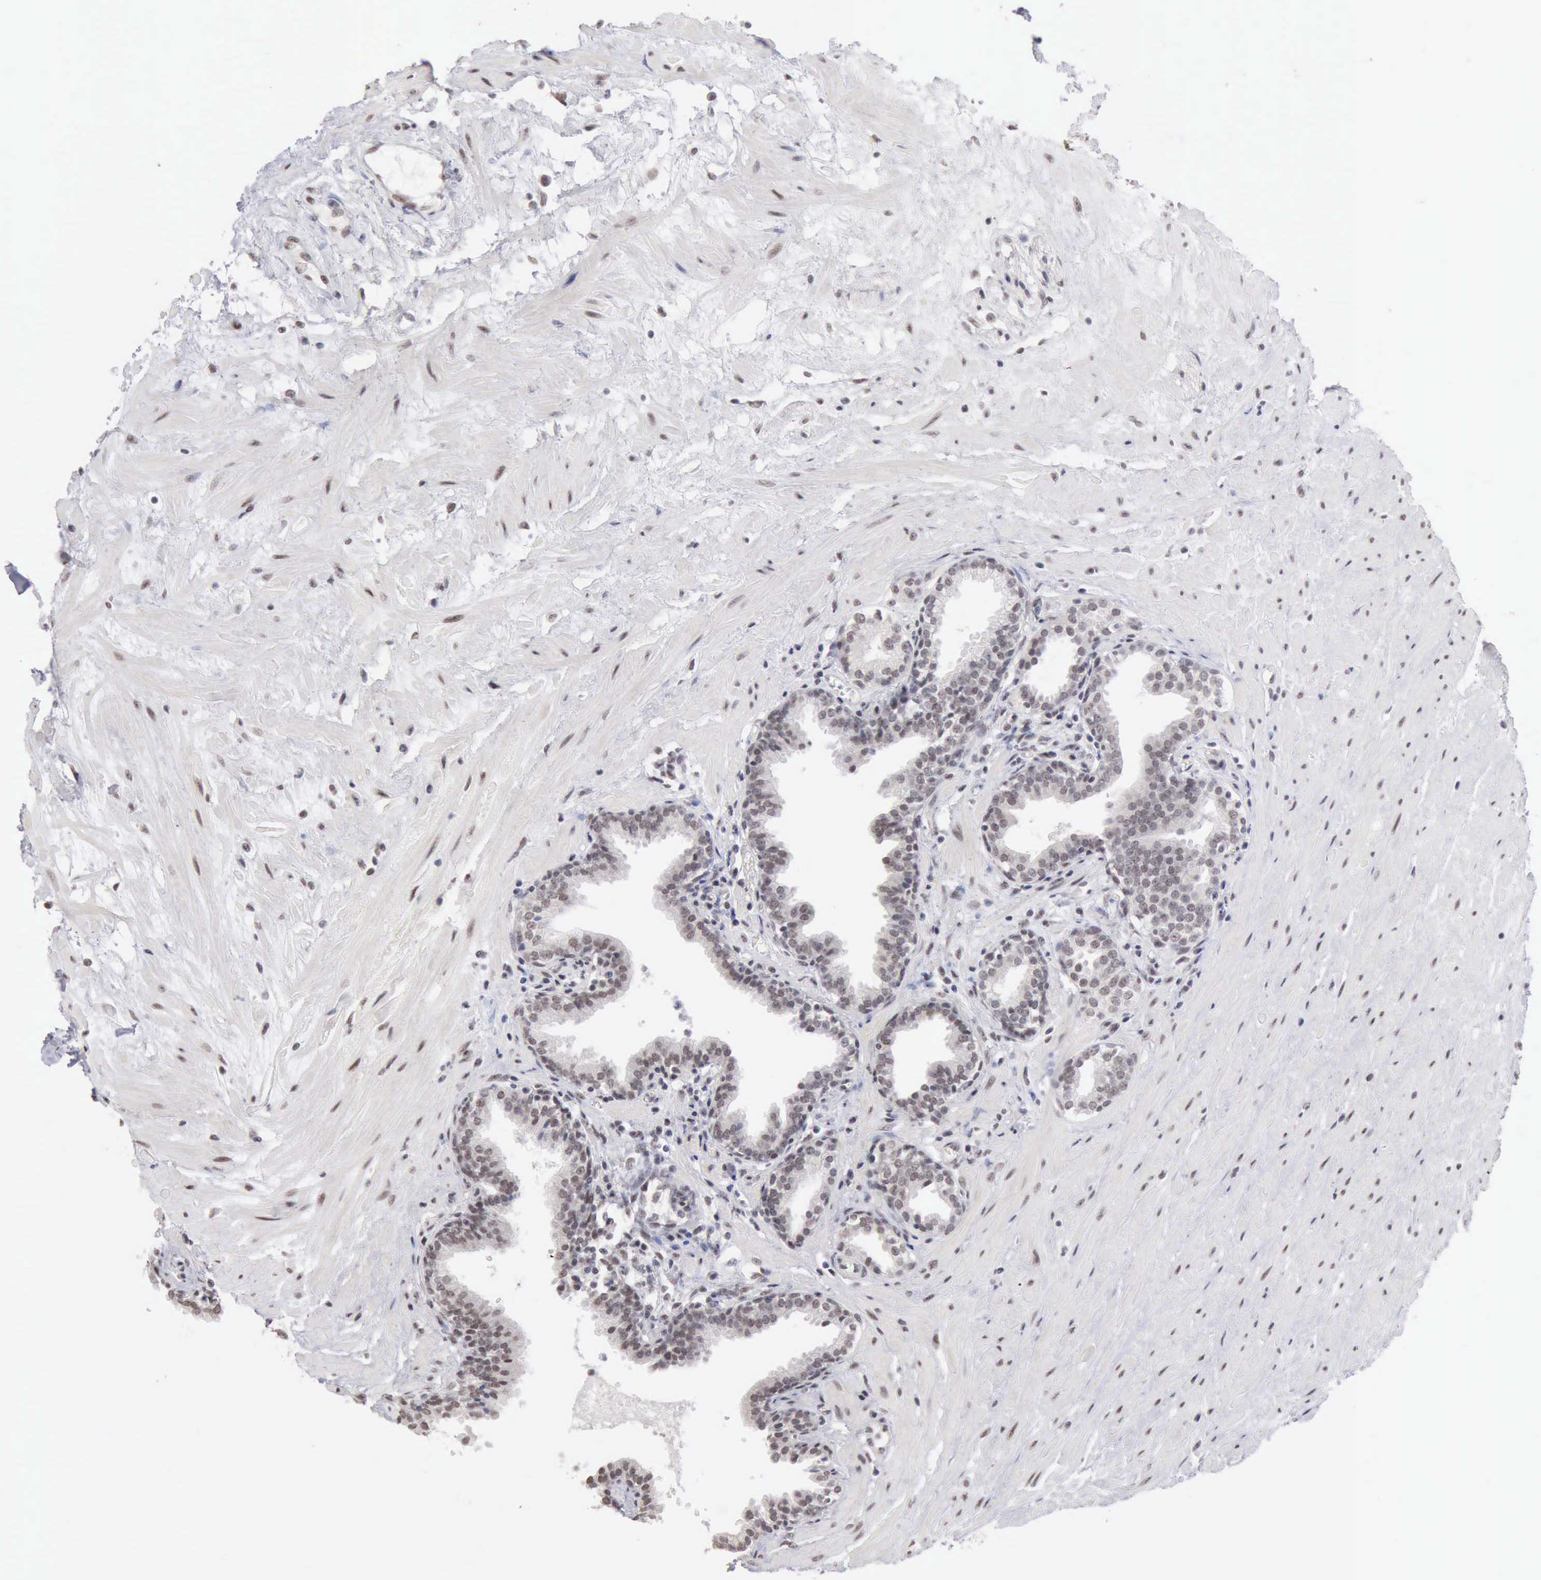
{"staining": {"intensity": "weak", "quantity": "25%-75%", "location": "nuclear"}, "tissue": "prostate", "cell_type": "Glandular cells", "image_type": "normal", "snomed": [{"axis": "morphology", "description": "Normal tissue, NOS"}, {"axis": "topography", "description": "Prostate"}], "caption": "Immunohistochemistry (DAB (3,3'-diaminobenzidine)) staining of benign prostate demonstrates weak nuclear protein expression in approximately 25%-75% of glandular cells.", "gene": "TAF1", "patient": {"sex": "male", "age": 64}}